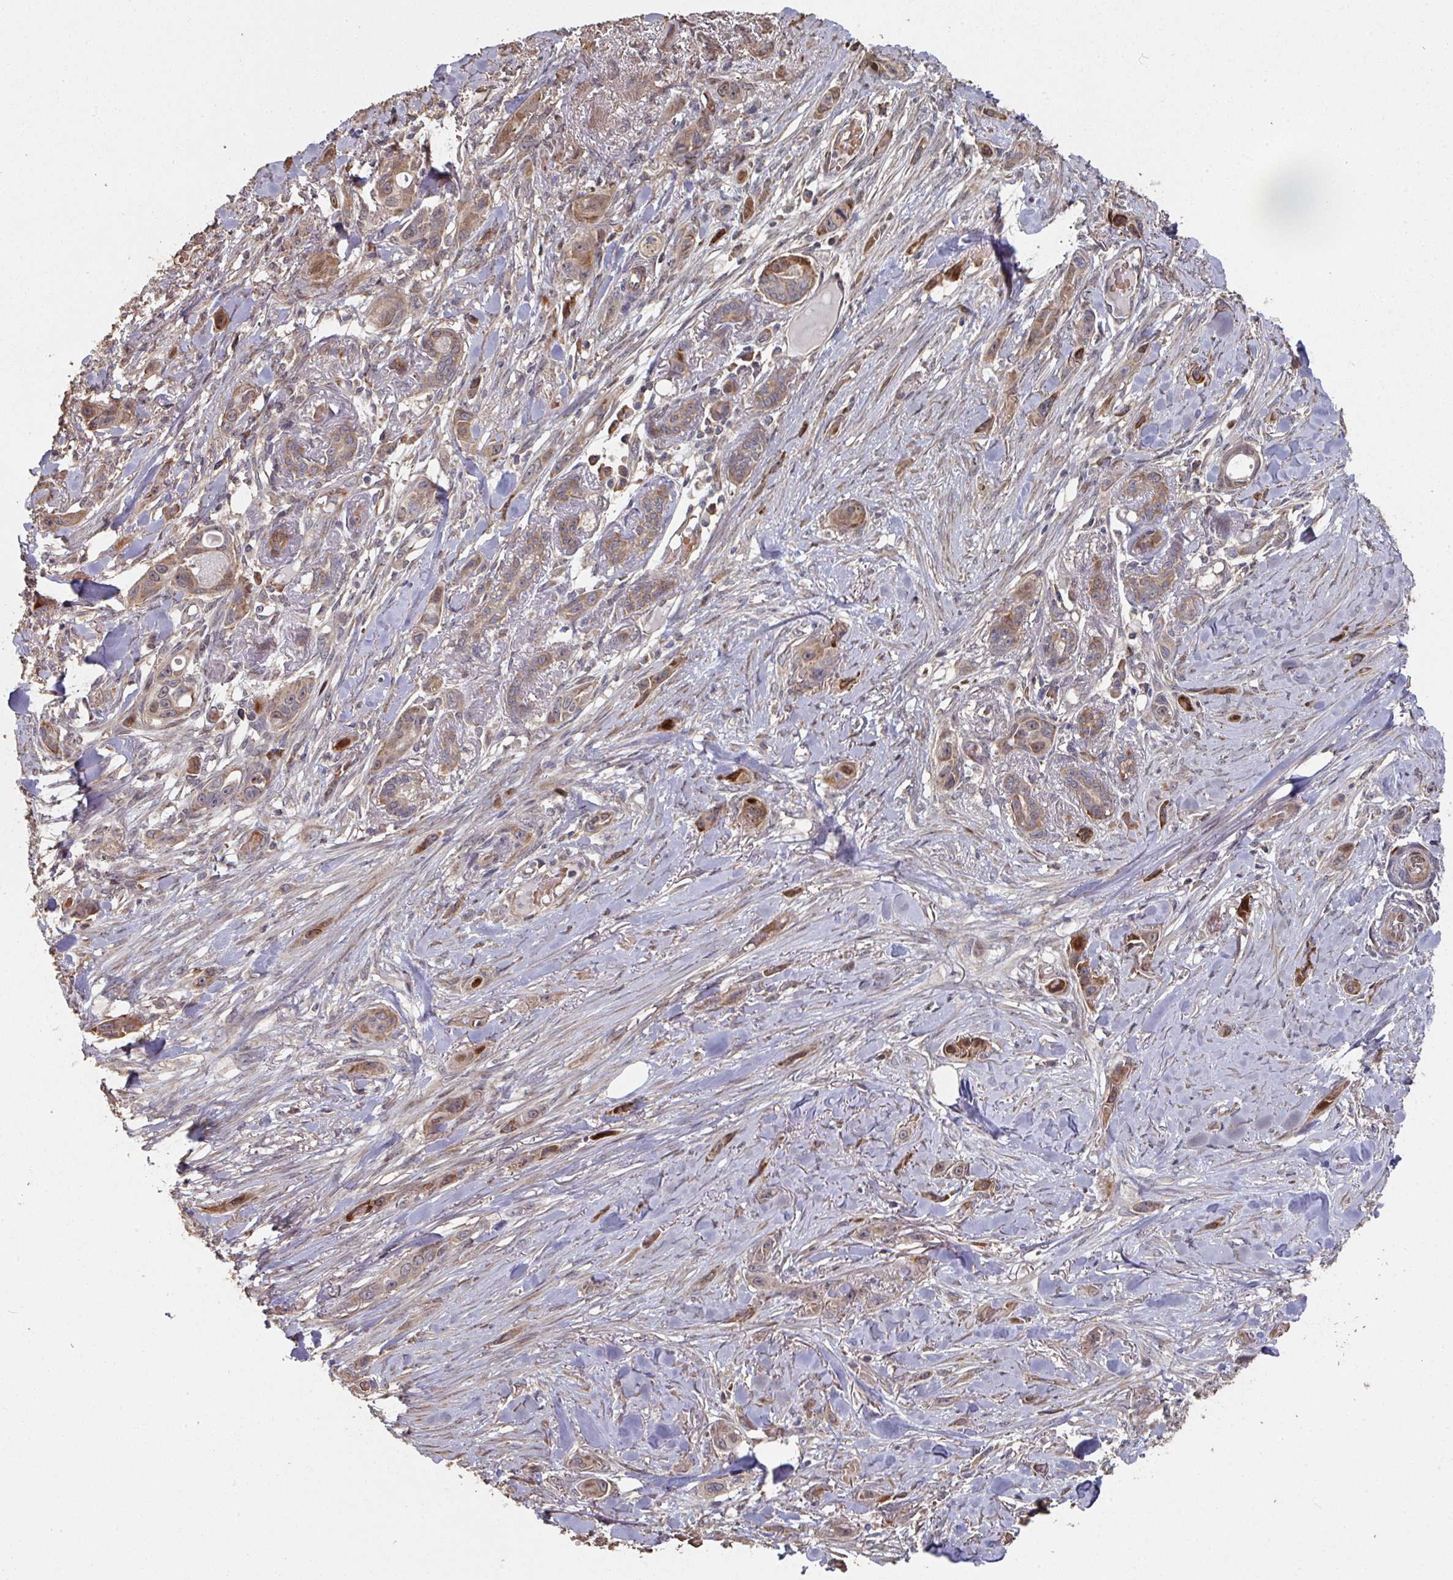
{"staining": {"intensity": "moderate", "quantity": "<25%", "location": "cytoplasmic/membranous"}, "tissue": "skin cancer", "cell_type": "Tumor cells", "image_type": "cancer", "snomed": [{"axis": "morphology", "description": "Squamous cell carcinoma, NOS"}, {"axis": "topography", "description": "Skin"}], "caption": "DAB (3,3'-diaminobenzidine) immunohistochemical staining of skin squamous cell carcinoma exhibits moderate cytoplasmic/membranous protein positivity in about <25% of tumor cells.", "gene": "CA7", "patient": {"sex": "female", "age": 69}}